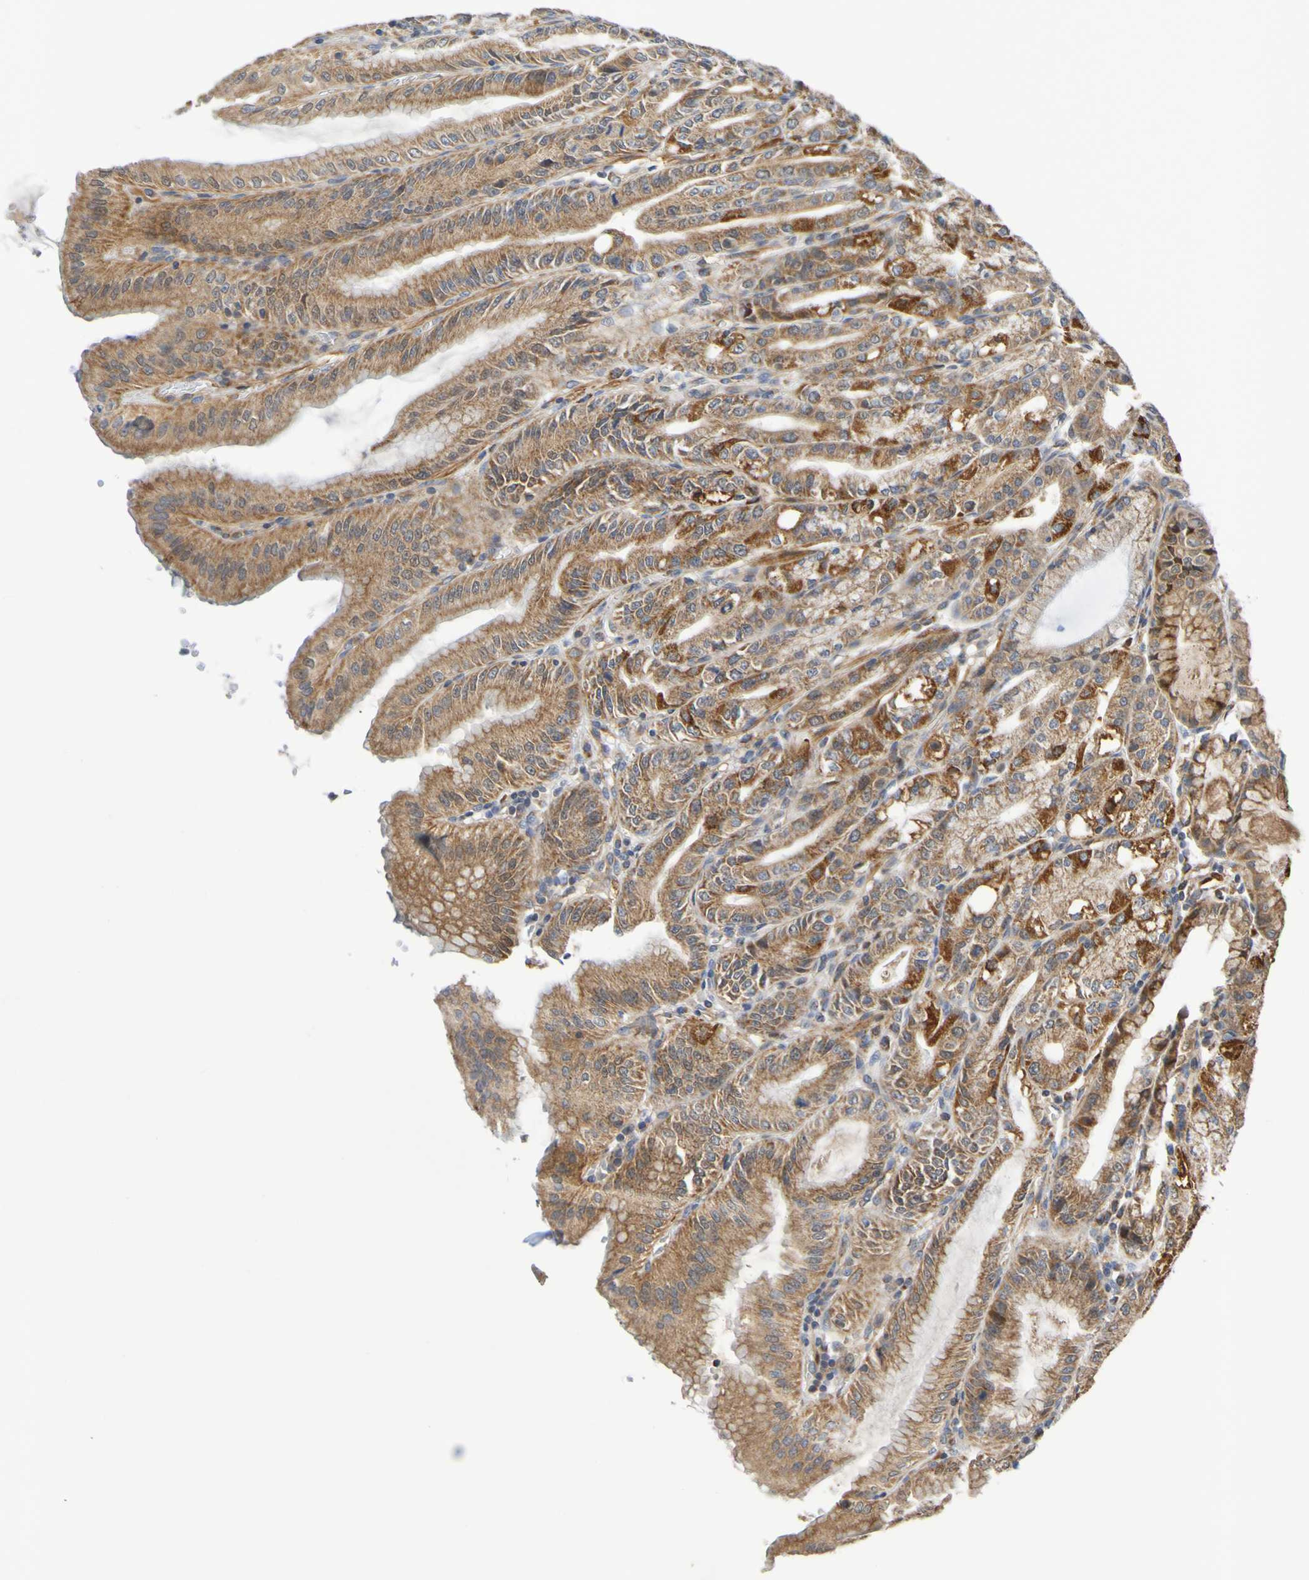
{"staining": {"intensity": "strong", "quantity": ">75%", "location": "cytoplasmic/membranous"}, "tissue": "stomach", "cell_type": "Glandular cells", "image_type": "normal", "snomed": [{"axis": "morphology", "description": "Normal tissue, NOS"}, {"axis": "topography", "description": "Stomach, lower"}], "caption": "Normal stomach shows strong cytoplasmic/membranous staining in approximately >75% of glandular cells, visualized by immunohistochemistry.", "gene": "CCDC51", "patient": {"sex": "male", "age": 71}}